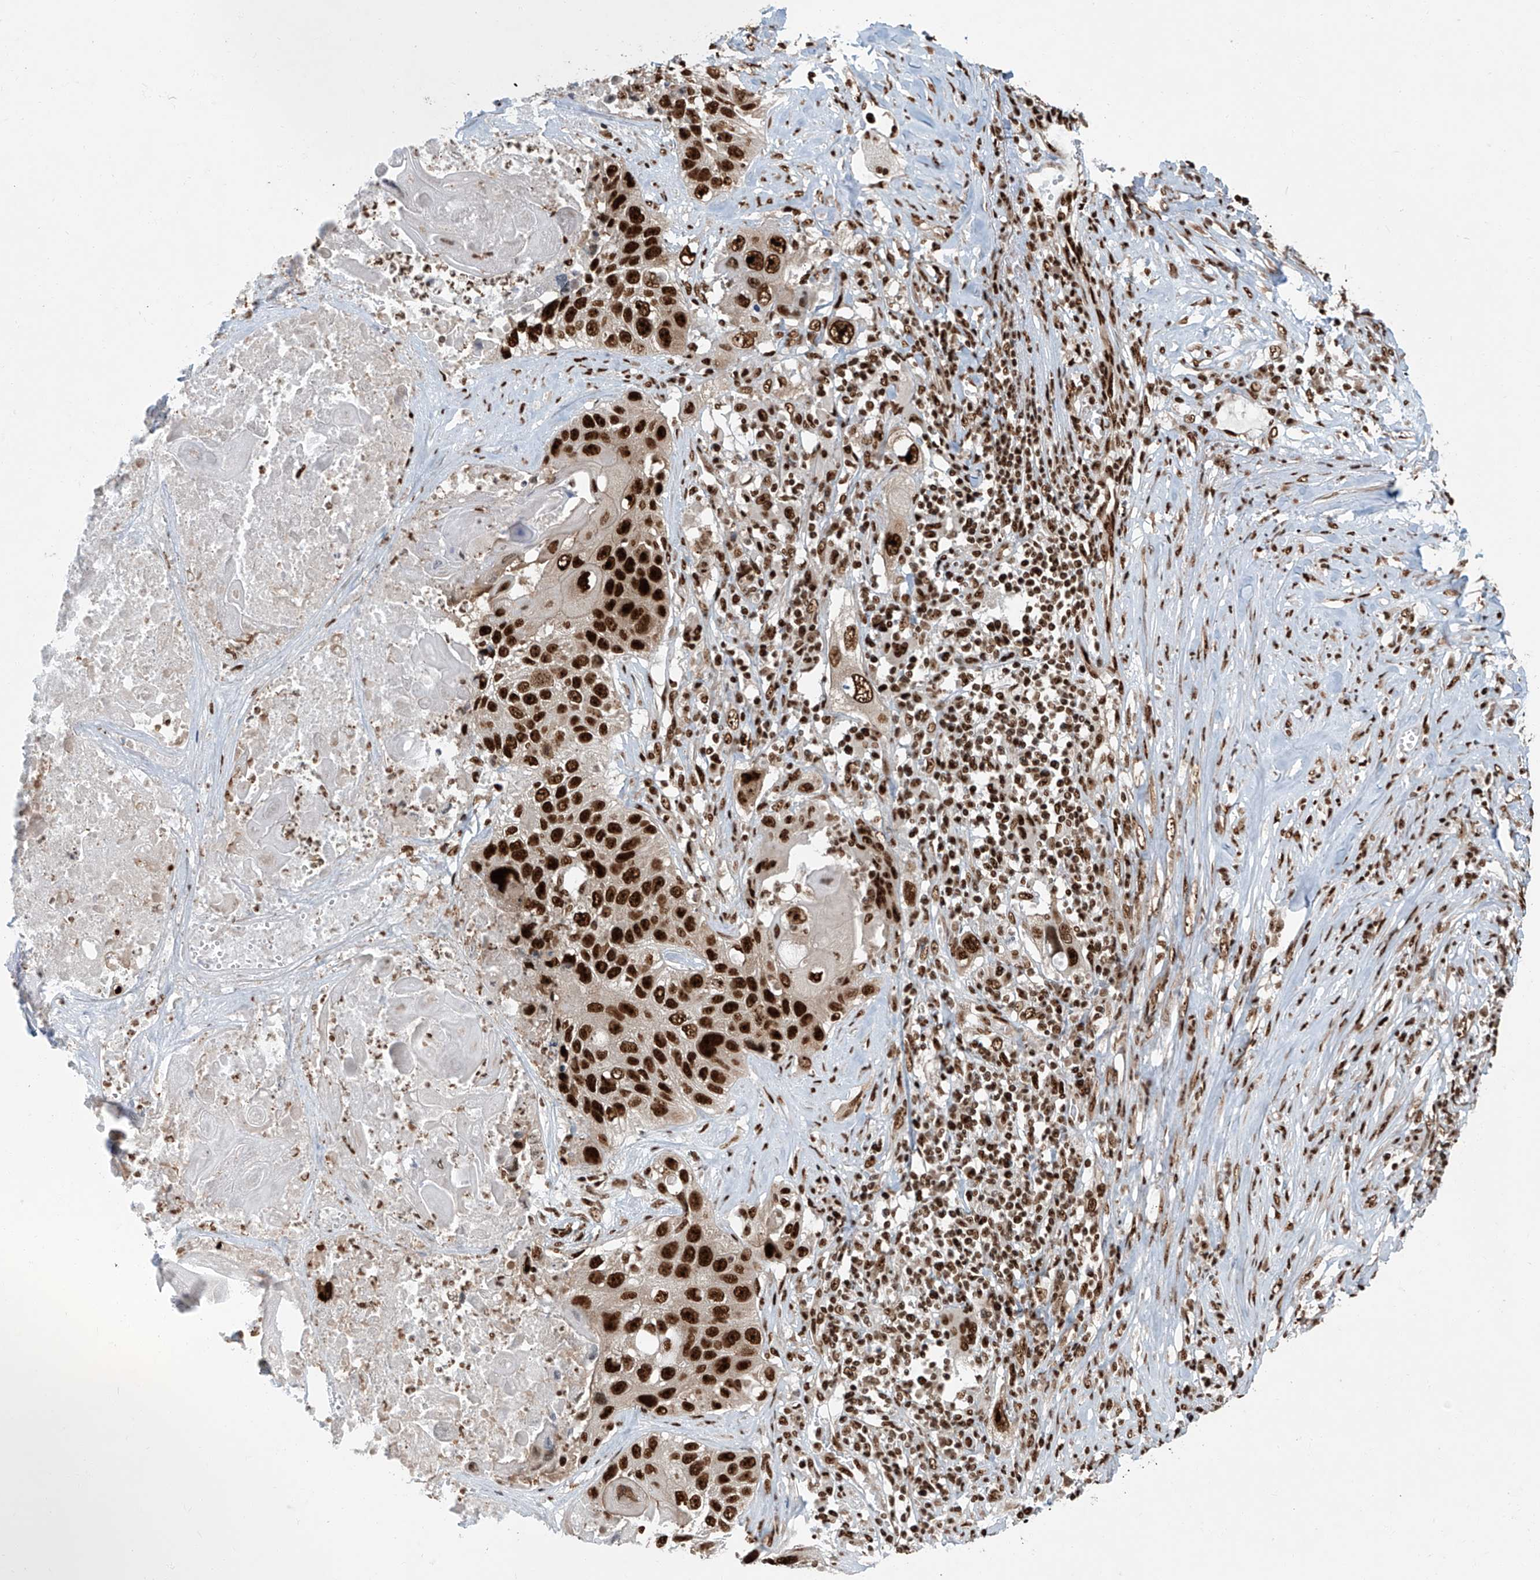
{"staining": {"intensity": "strong", "quantity": ">75%", "location": "nuclear"}, "tissue": "lung cancer", "cell_type": "Tumor cells", "image_type": "cancer", "snomed": [{"axis": "morphology", "description": "Squamous cell carcinoma, NOS"}, {"axis": "topography", "description": "Lung"}], "caption": "Immunohistochemical staining of lung cancer (squamous cell carcinoma) exhibits strong nuclear protein staining in approximately >75% of tumor cells.", "gene": "FAM193B", "patient": {"sex": "male", "age": 61}}